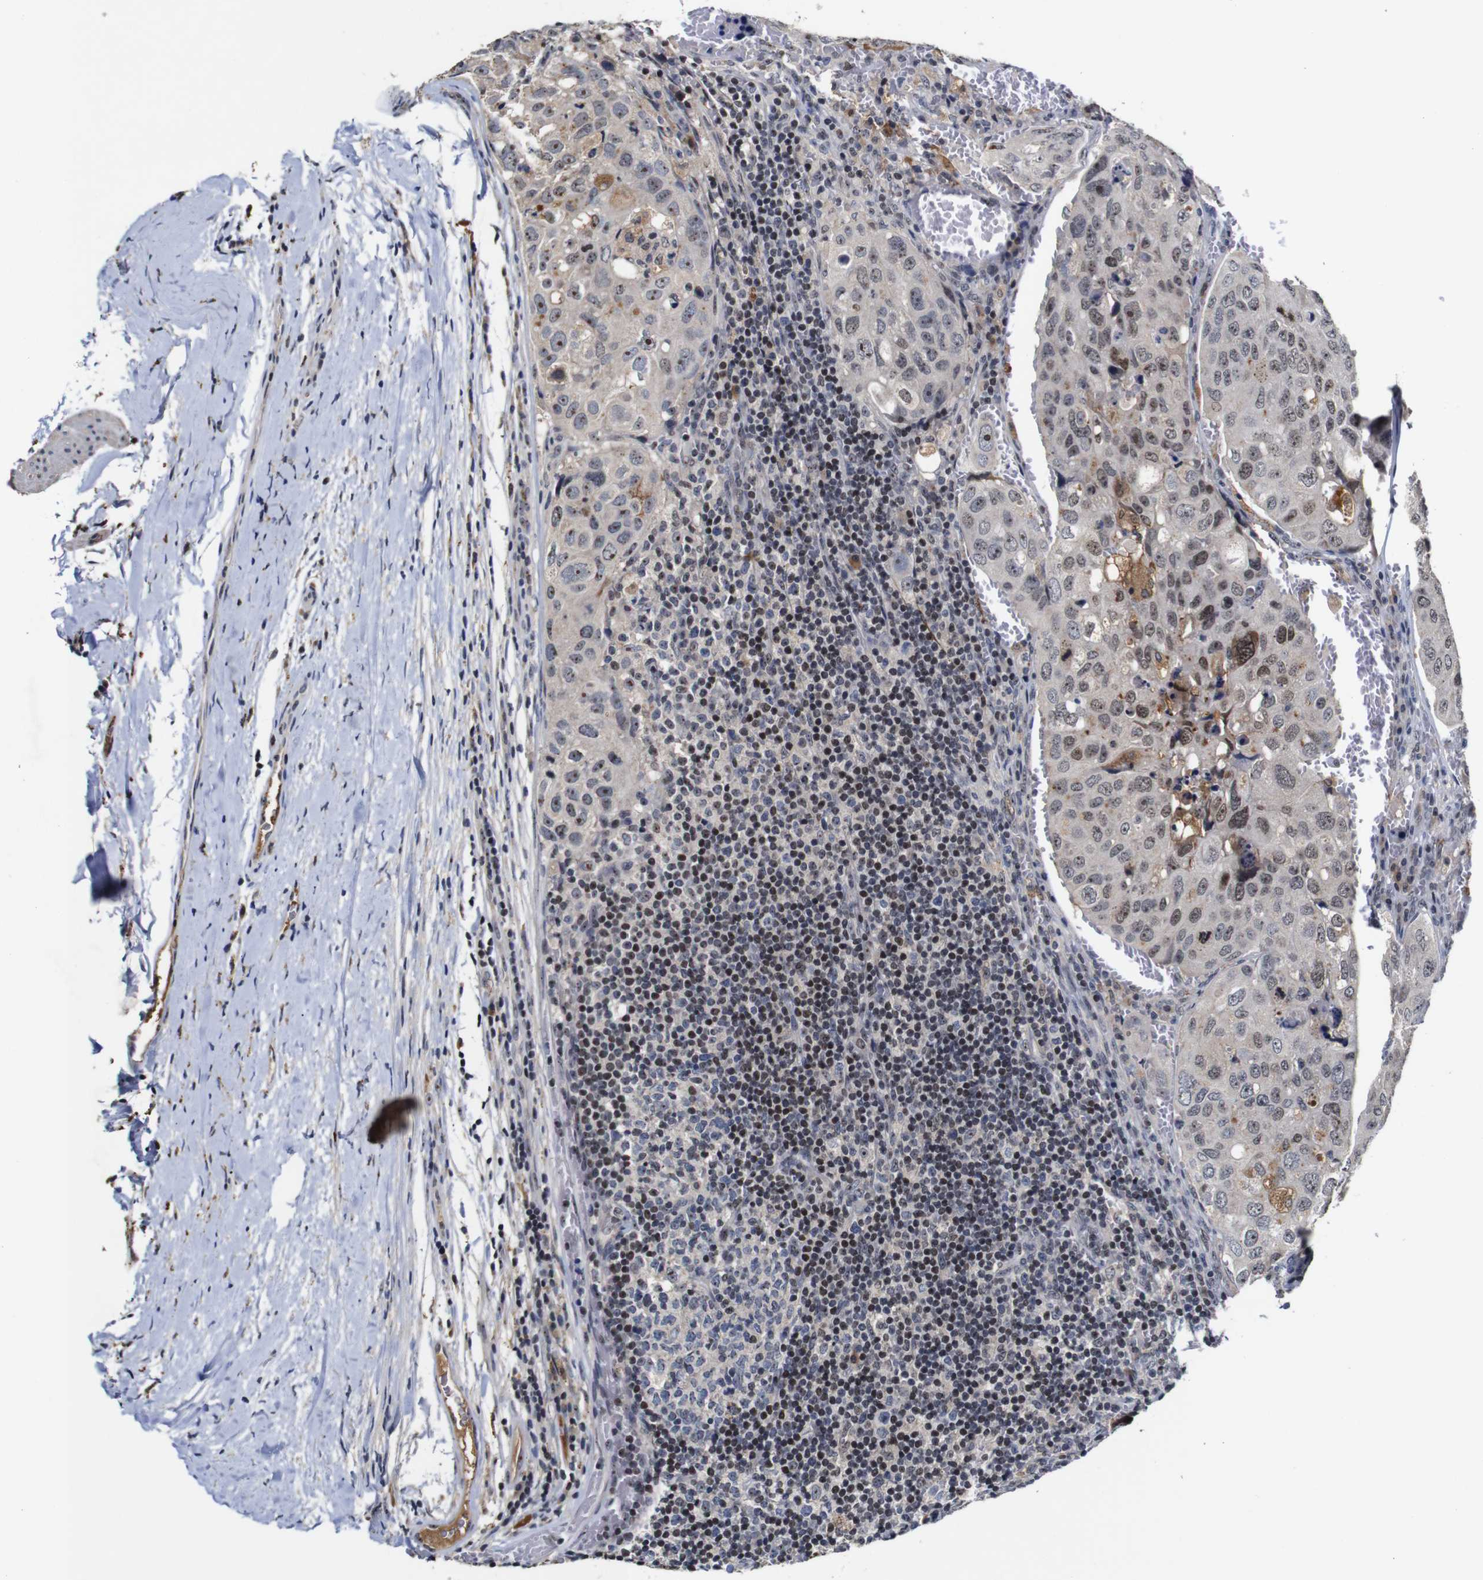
{"staining": {"intensity": "moderate", "quantity": "25%-75%", "location": "nuclear"}, "tissue": "urothelial cancer", "cell_type": "Tumor cells", "image_type": "cancer", "snomed": [{"axis": "morphology", "description": "Urothelial carcinoma, High grade"}, {"axis": "topography", "description": "Lymph node"}, {"axis": "topography", "description": "Urinary bladder"}], "caption": "Urothelial carcinoma (high-grade) stained for a protein (brown) shows moderate nuclear positive positivity in approximately 25%-75% of tumor cells.", "gene": "MYC", "patient": {"sex": "male", "age": 51}}